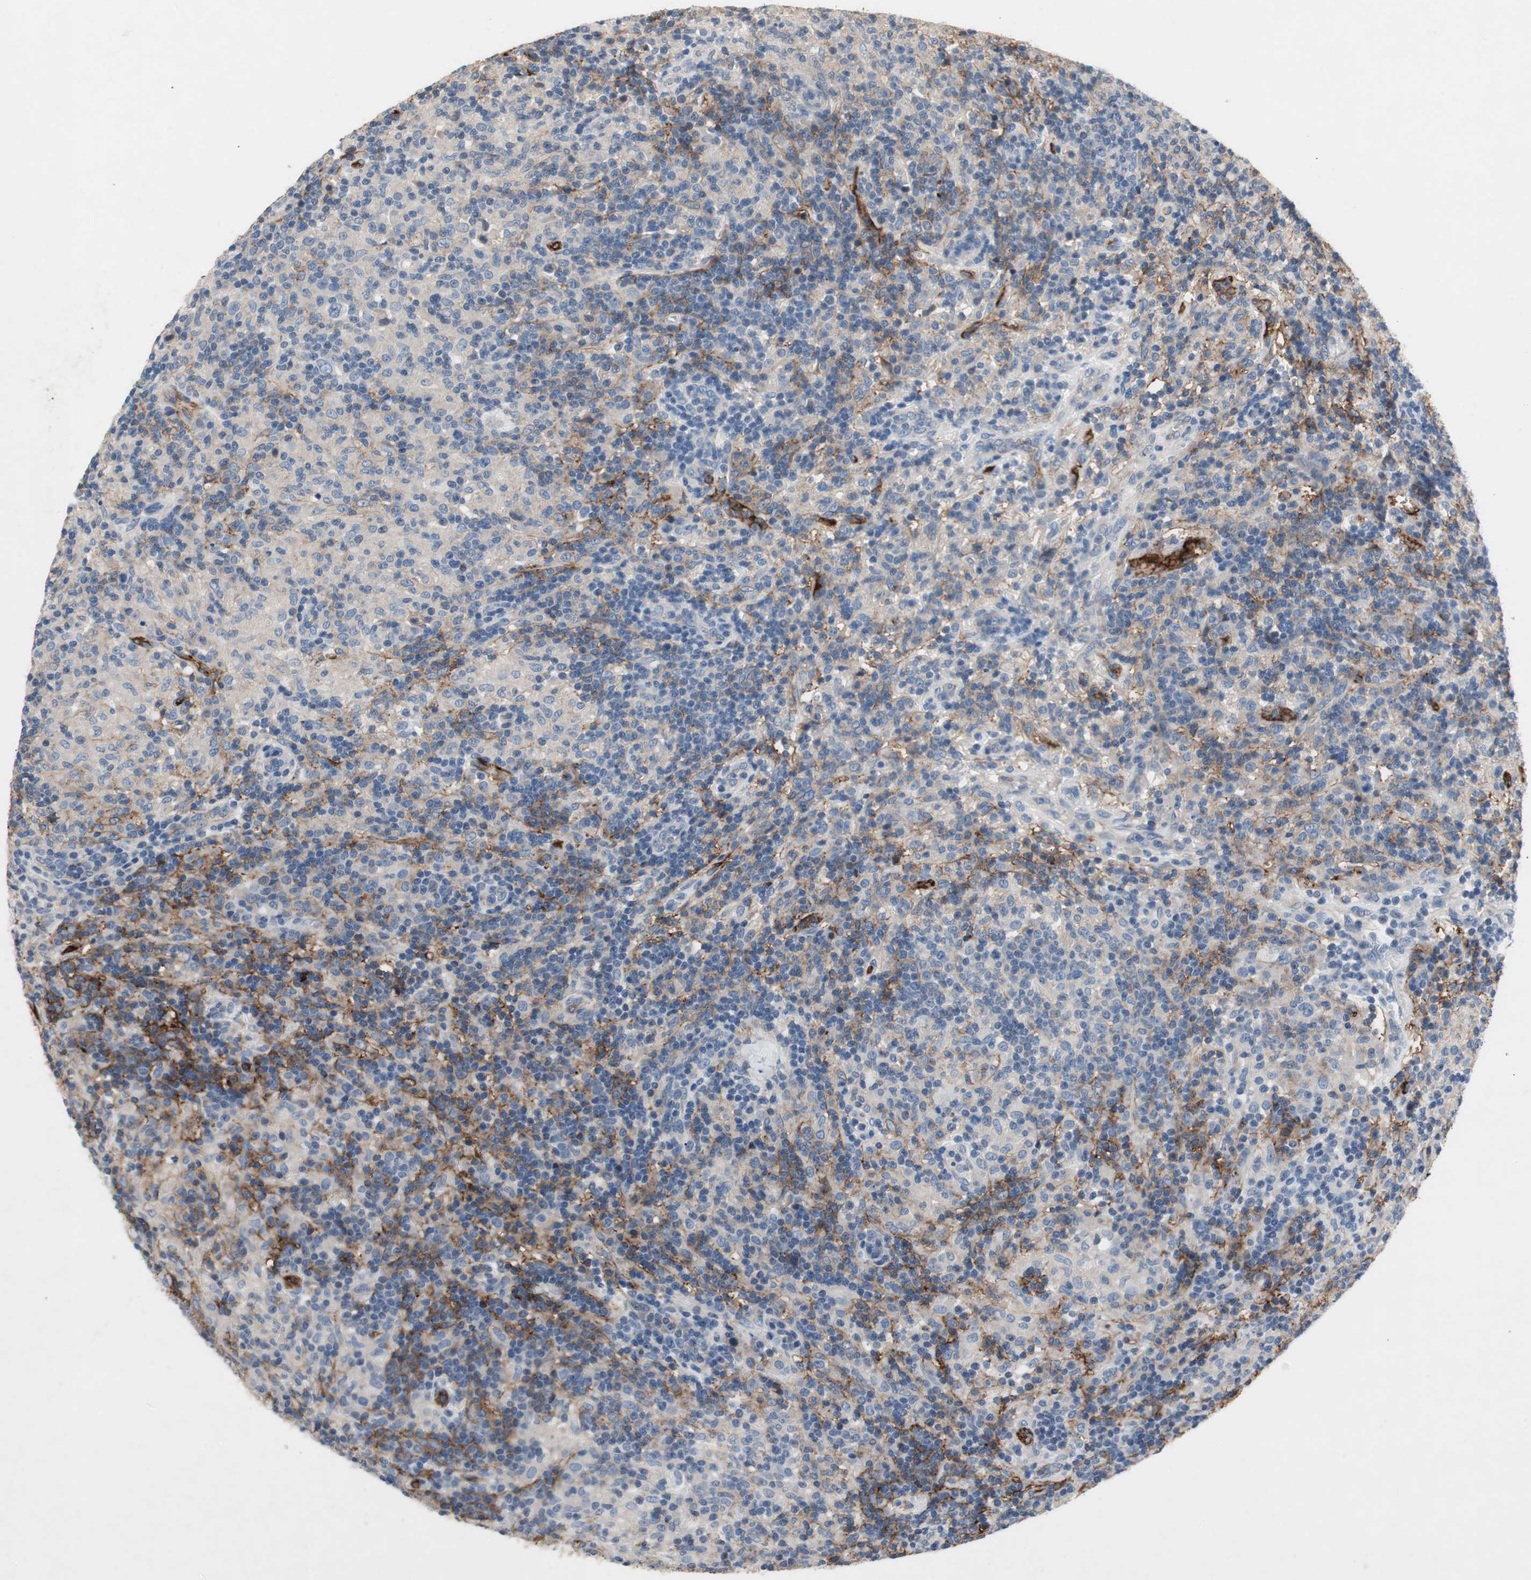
{"staining": {"intensity": "negative", "quantity": "none", "location": "none"}, "tissue": "lymphoma", "cell_type": "Tumor cells", "image_type": "cancer", "snomed": [{"axis": "morphology", "description": "Hodgkin's disease, NOS"}, {"axis": "topography", "description": "Lymph node"}], "caption": "Immunohistochemistry (IHC) of Hodgkin's disease displays no positivity in tumor cells.", "gene": "ALPL", "patient": {"sex": "male", "age": 70}}